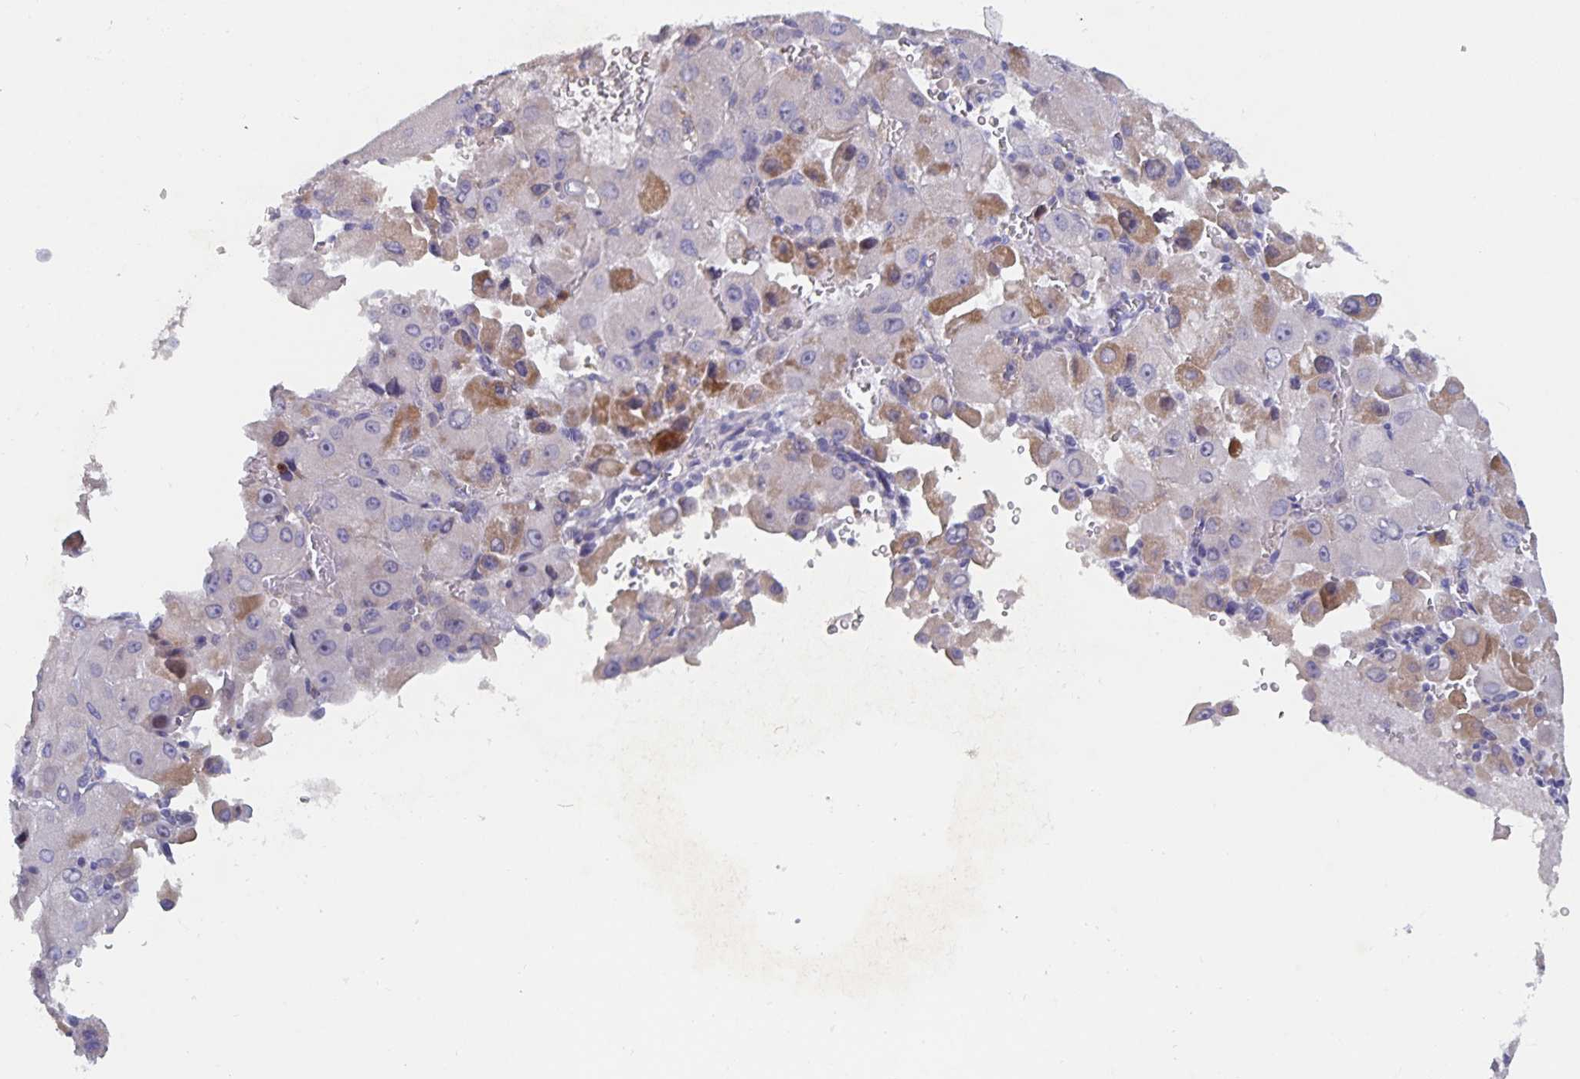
{"staining": {"intensity": "weak", "quantity": "<25%", "location": "cytoplasmic/membranous"}, "tissue": "liver cancer", "cell_type": "Tumor cells", "image_type": "cancer", "snomed": [{"axis": "morphology", "description": "Carcinoma, Hepatocellular, NOS"}, {"axis": "topography", "description": "Liver"}], "caption": "Immunohistochemical staining of human hepatocellular carcinoma (liver) reveals no significant staining in tumor cells.", "gene": "CDC42BPG", "patient": {"sex": "male", "age": 27}}